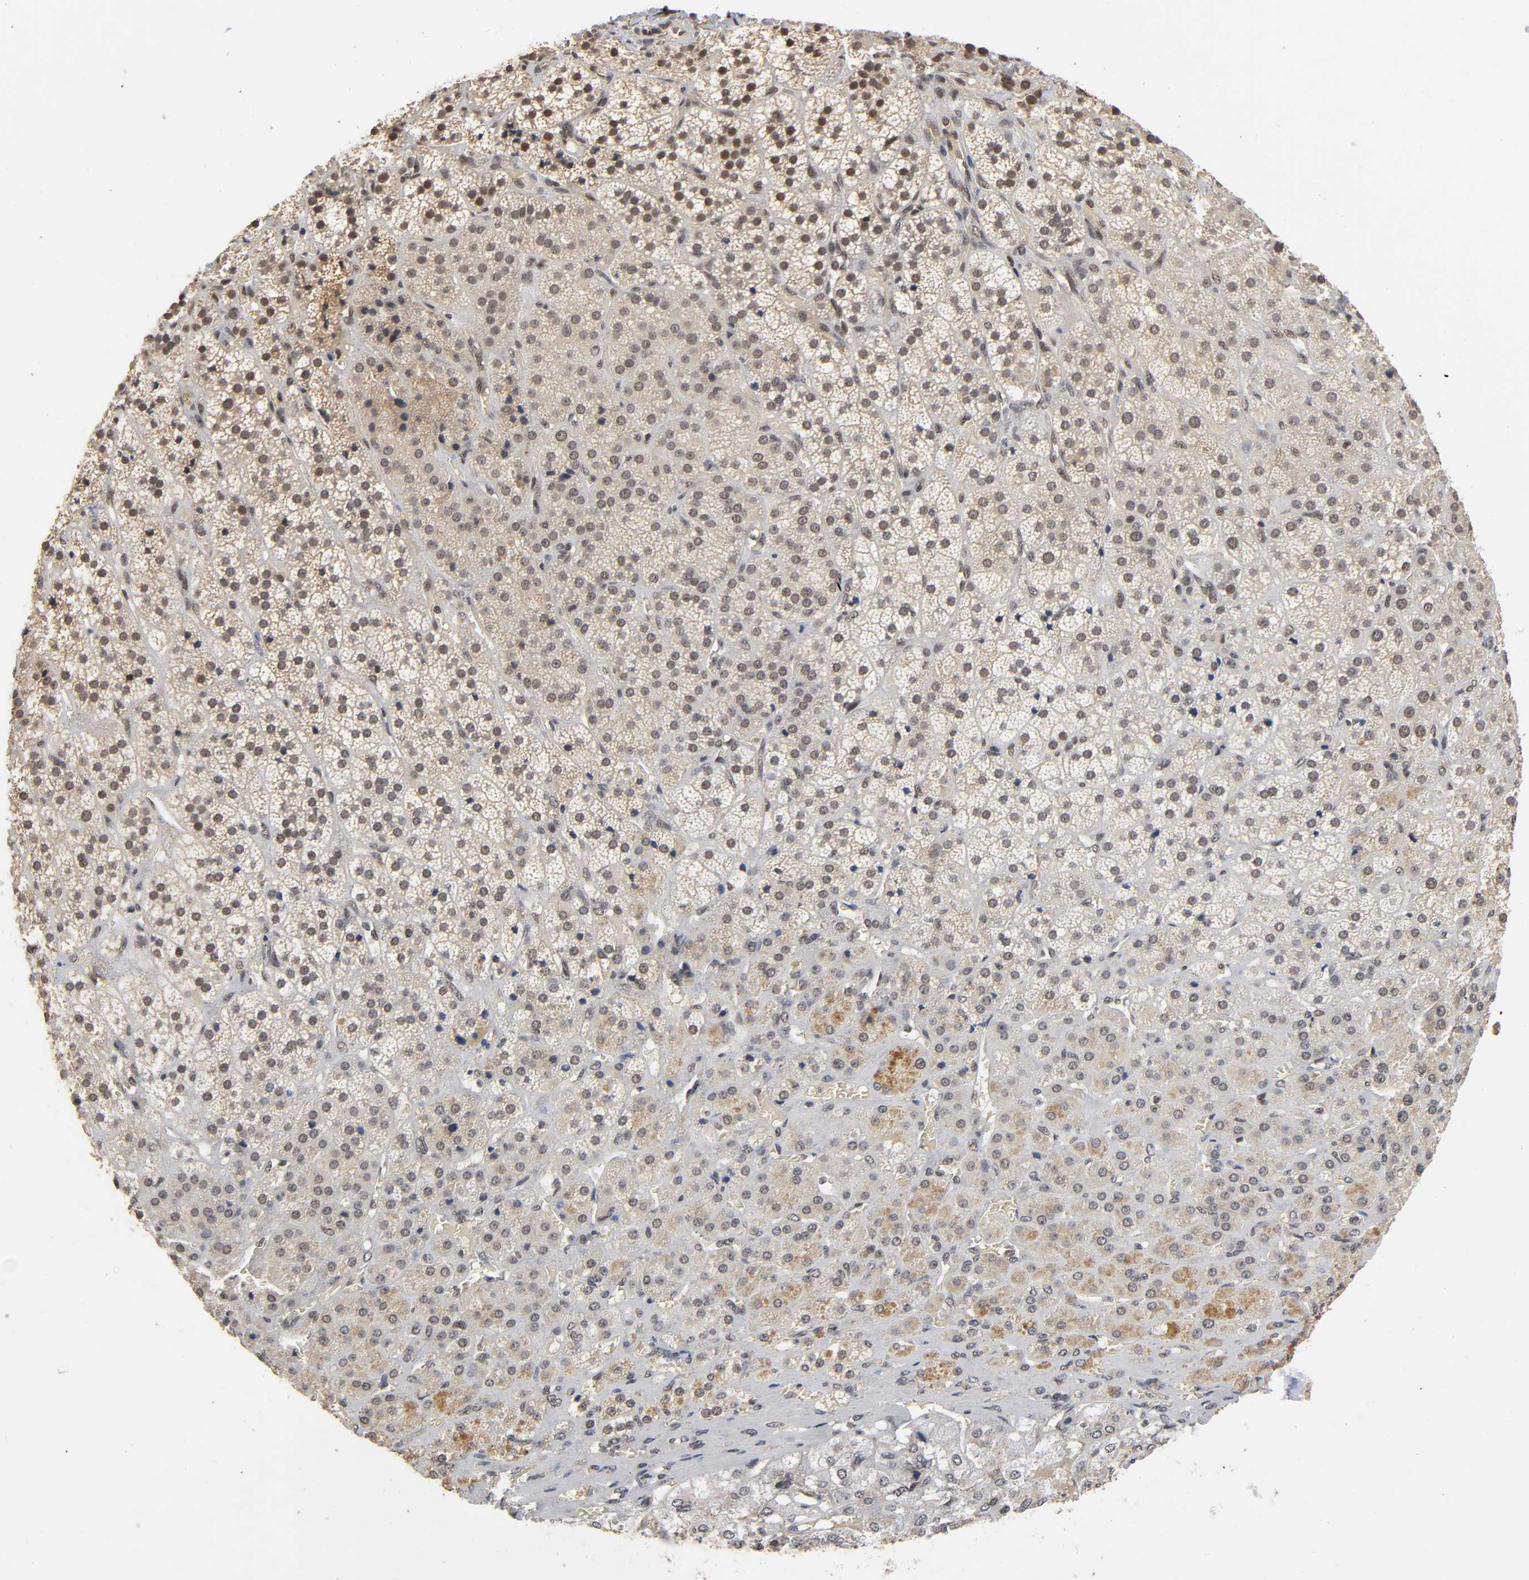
{"staining": {"intensity": "moderate", "quantity": "25%-75%", "location": "cytoplasmic/membranous,nuclear"}, "tissue": "adrenal gland", "cell_type": "Glandular cells", "image_type": "normal", "snomed": [{"axis": "morphology", "description": "Normal tissue, NOS"}, {"axis": "topography", "description": "Adrenal gland"}], "caption": "This image demonstrates immunohistochemistry staining of unremarkable adrenal gland, with medium moderate cytoplasmic/membranous,nuclear expression in approximately 25%-75% of glandular cells.", "gene": "ZNF384", "patient": {"sex": "female", "age": 71}}